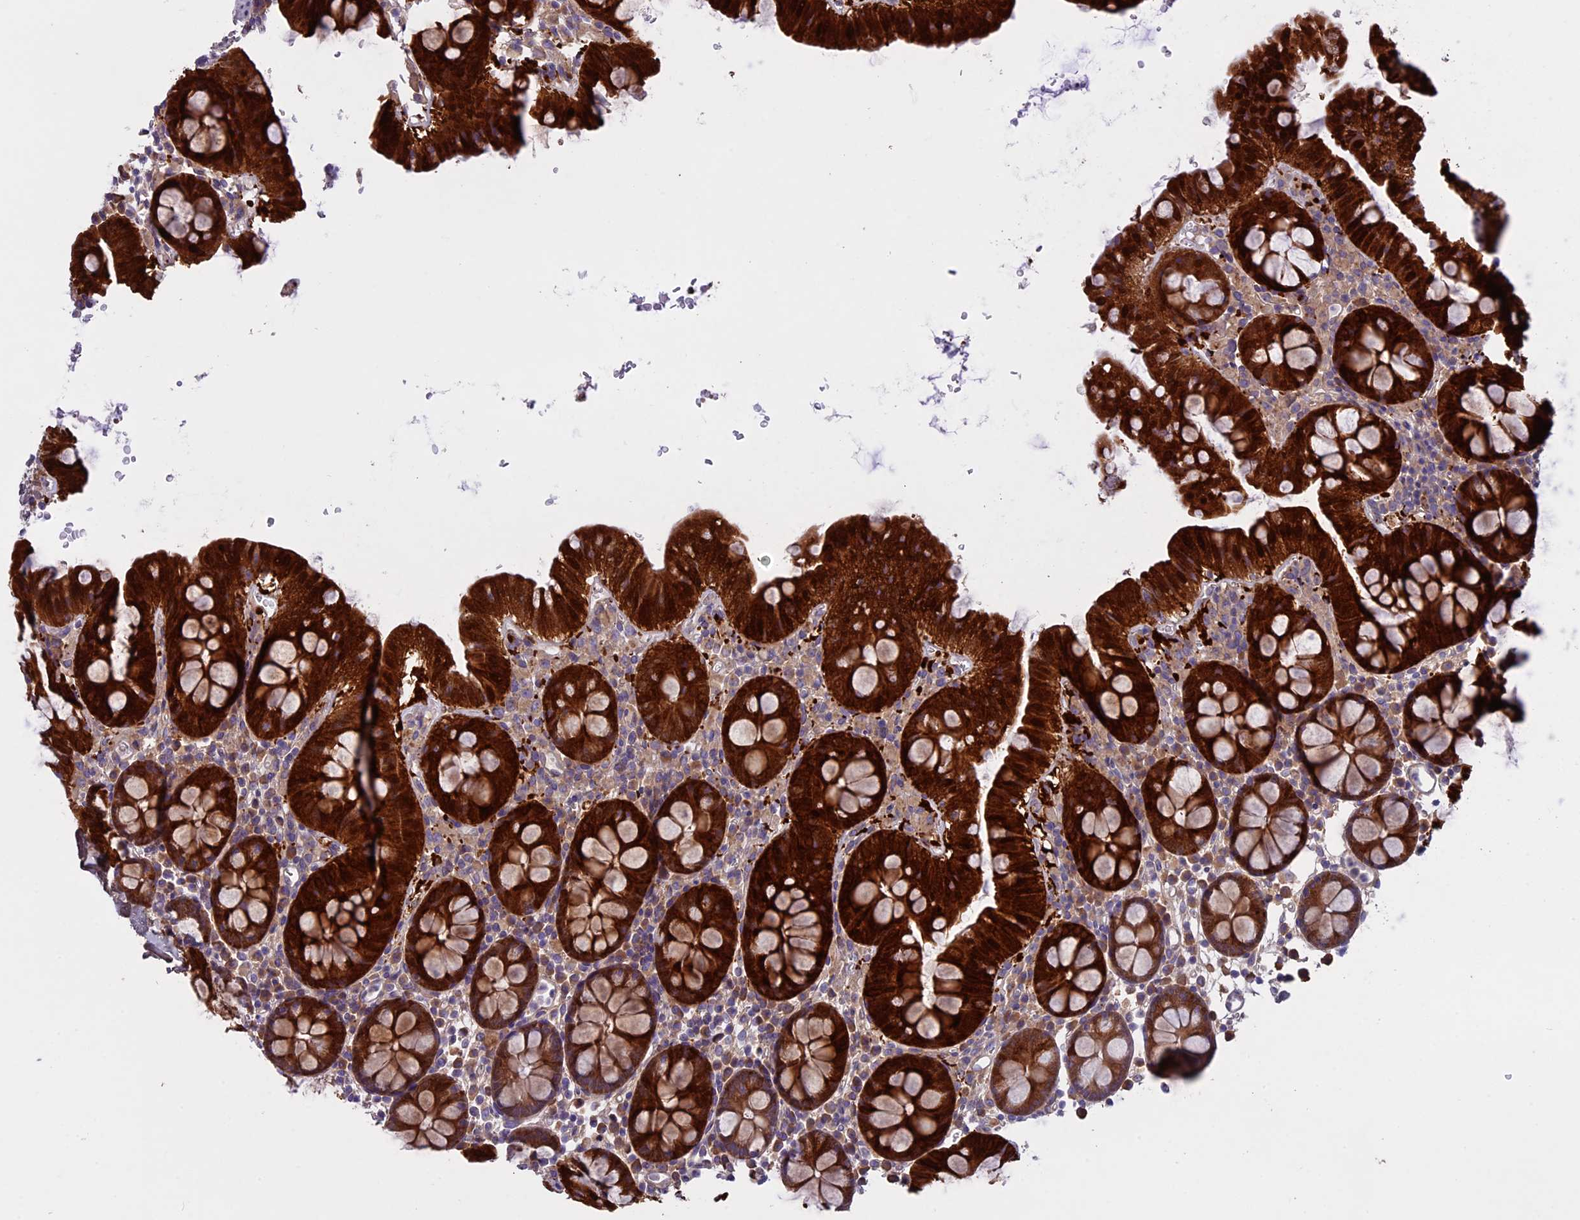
{"staining": {"intensity": "strong", "quantity": "25%-75%", "location": "cytoplasmic/membranous"}, "tissue": "colon", "cell_type": "Glandular cells", "image_type": "normal", "snomed": [{"axis": "morphology", "description": "Normal tissue, NOS"}, {"axis": "topography", "description": "Colon"}], "caption": "Immunohistochemical staining of benign colon demonstrates strong cytoplasmic/membranous protein positivity in approximately 25%-75% of glandular cells.", "gene": "DCTN5", "patient": {"sex": "male", "age": 75}}